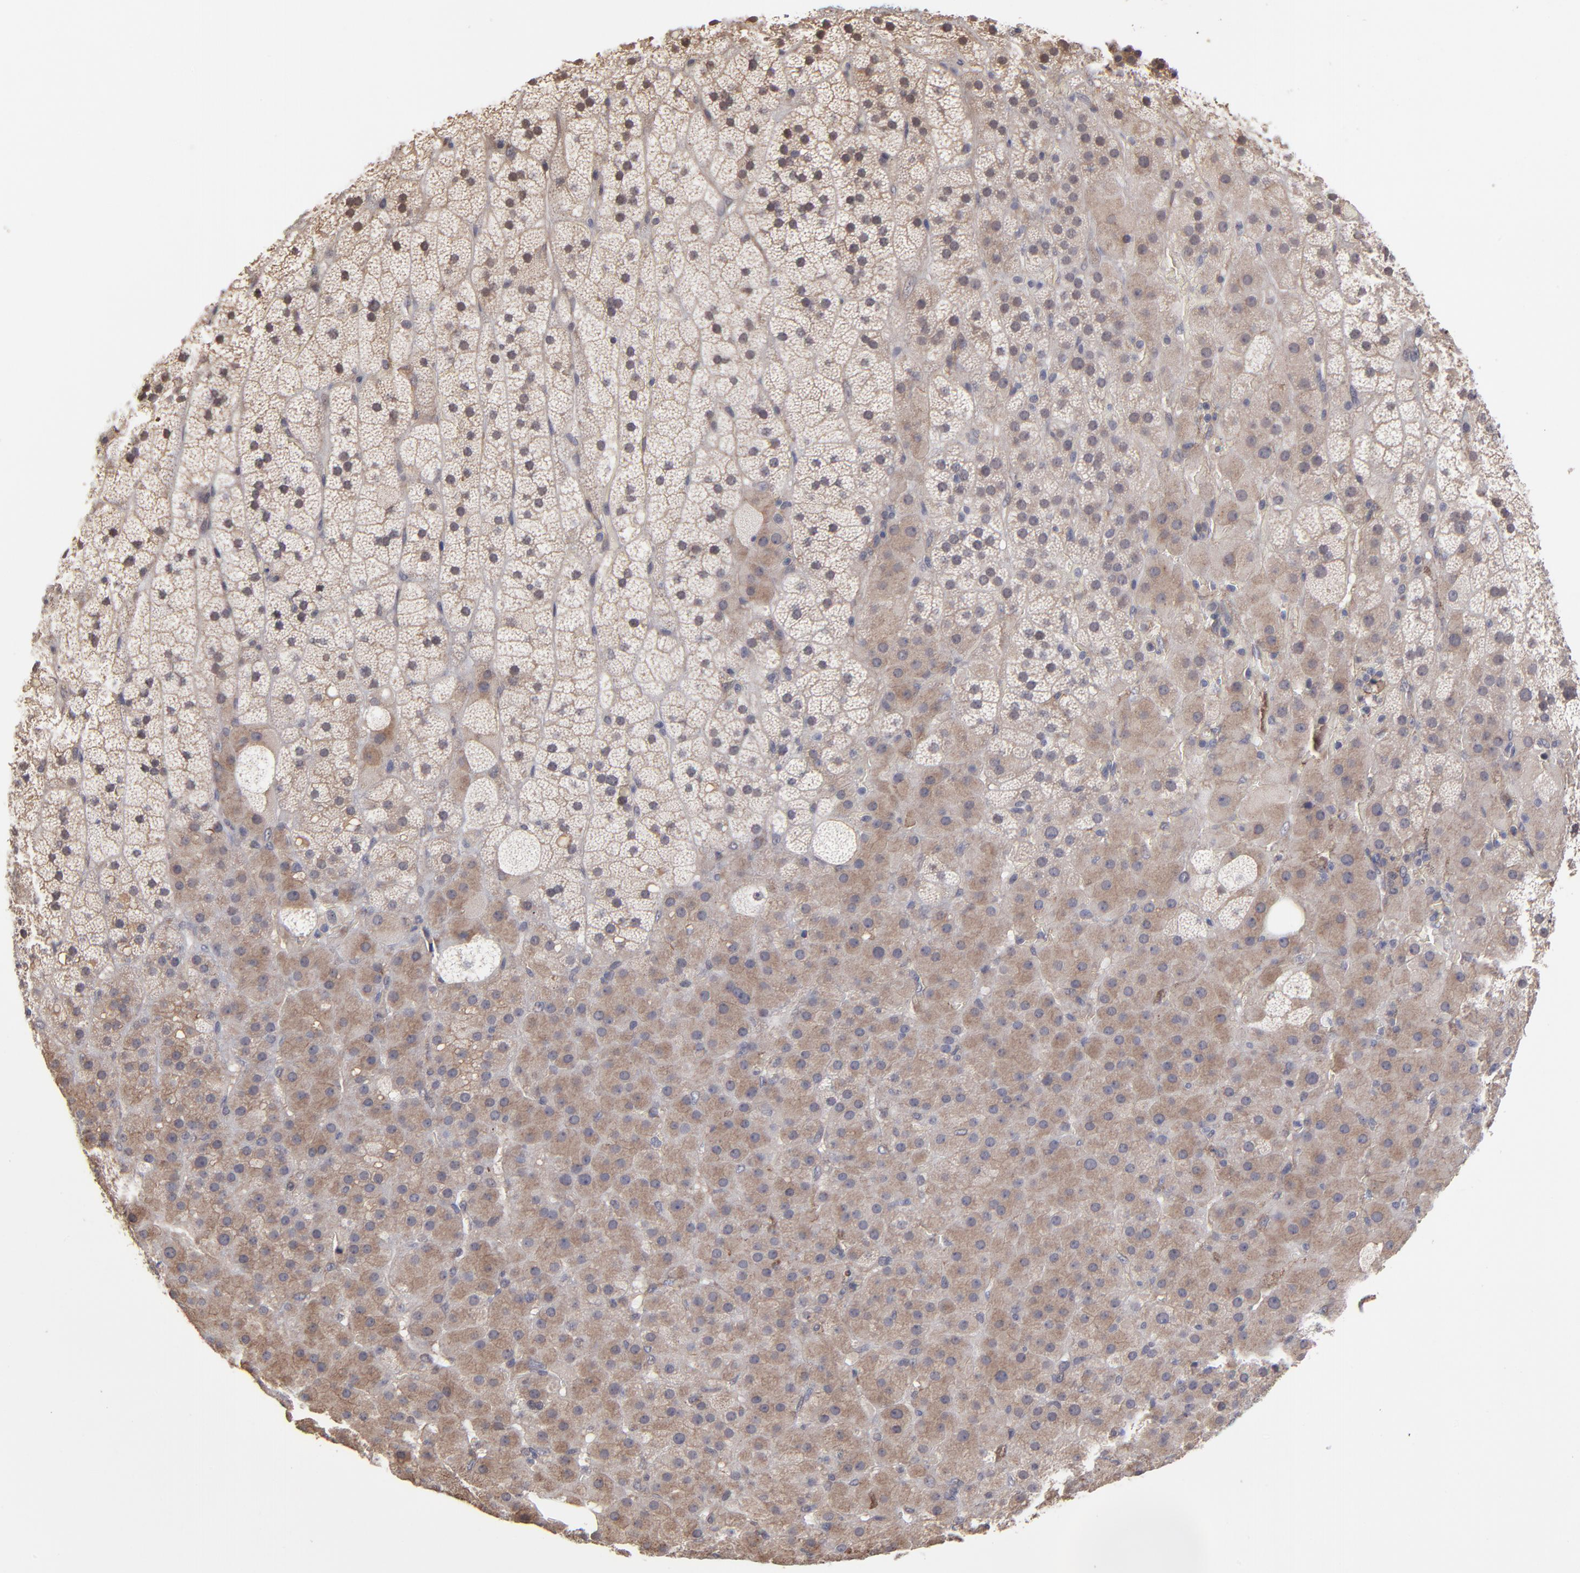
{"staining": {"intensity": "moderate", "quantity": ">75%", "location": "cytoplasmic/membranous"}, "tissue": "adrenal gland", "cell_type": "Glandular cells", "image_type": "normal", "snomed": [{"axis": "morphology", "description": "Normal tissue, NOS"}, {"axis": "topography", "description": "Adrenal gland"}], "caption": "Glandular cells show moderate cytoplasmic/membranous staining in about >75% of cells in benign adrenal gland.", "gene": "CHL1", "patient": {"sex": "male", "age": 35}}